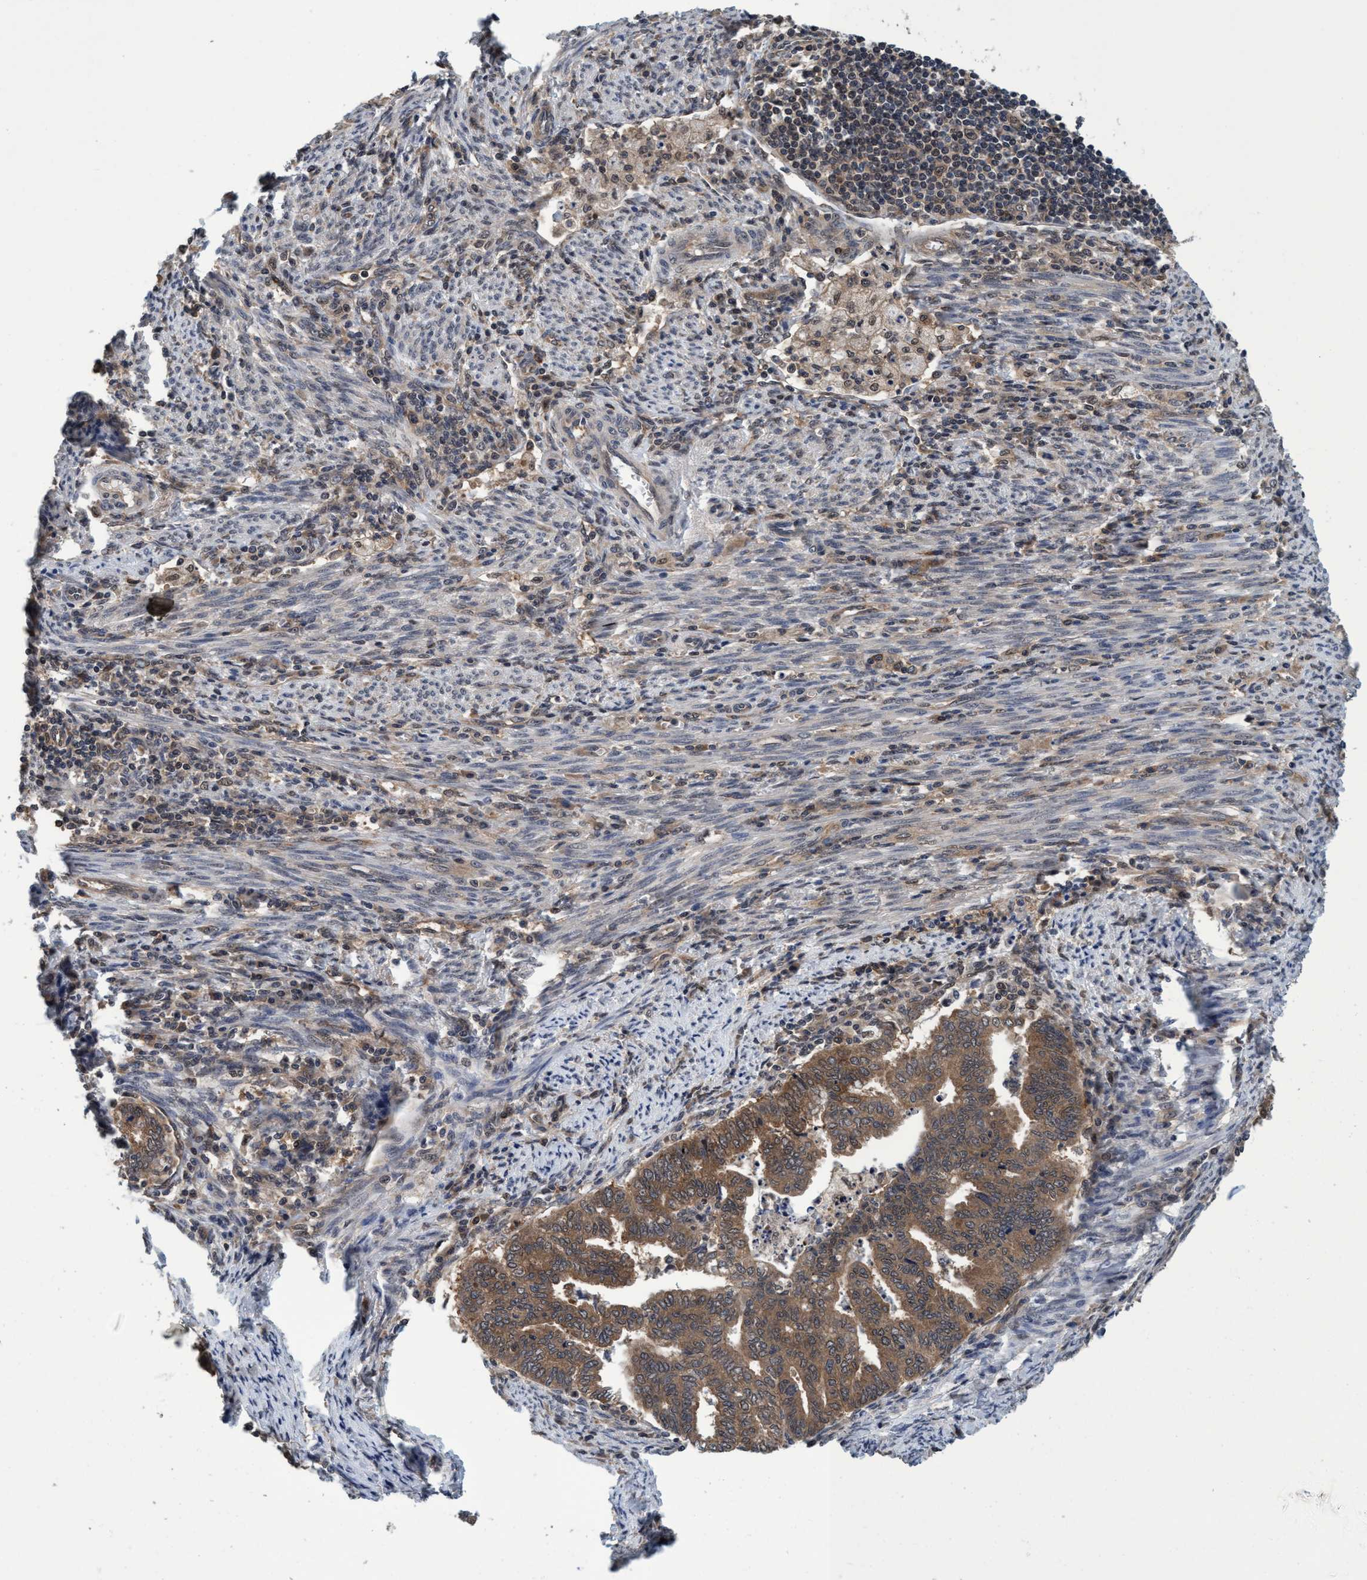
{"staining": {"intensity": "moderate", "quantity": ">75%", "location": "cytoplasmic/membranous"}, "tissue": "endometrial cancer", "cell_type": "Tumor cells", "image_type": "cancer", "snomed": [{"axis": "morphology", "description": "Polyp, NOS"}, {"axis": "morphology", "description": "Adenocarcinoma, NOS"}, {"axis": "morphology", "description": "Adenoma, NOS"}, {"axis": "topography", "description": "Endometrium"}], "caption": "Human endometrial cancer stained for a protein (brown) demonstrates moderate cytoplasmic/membranous positive positivity in approximately >75% of tumor cells.", "gene": "PSMD12", "patient": {"sex": "female", "age": 79}}